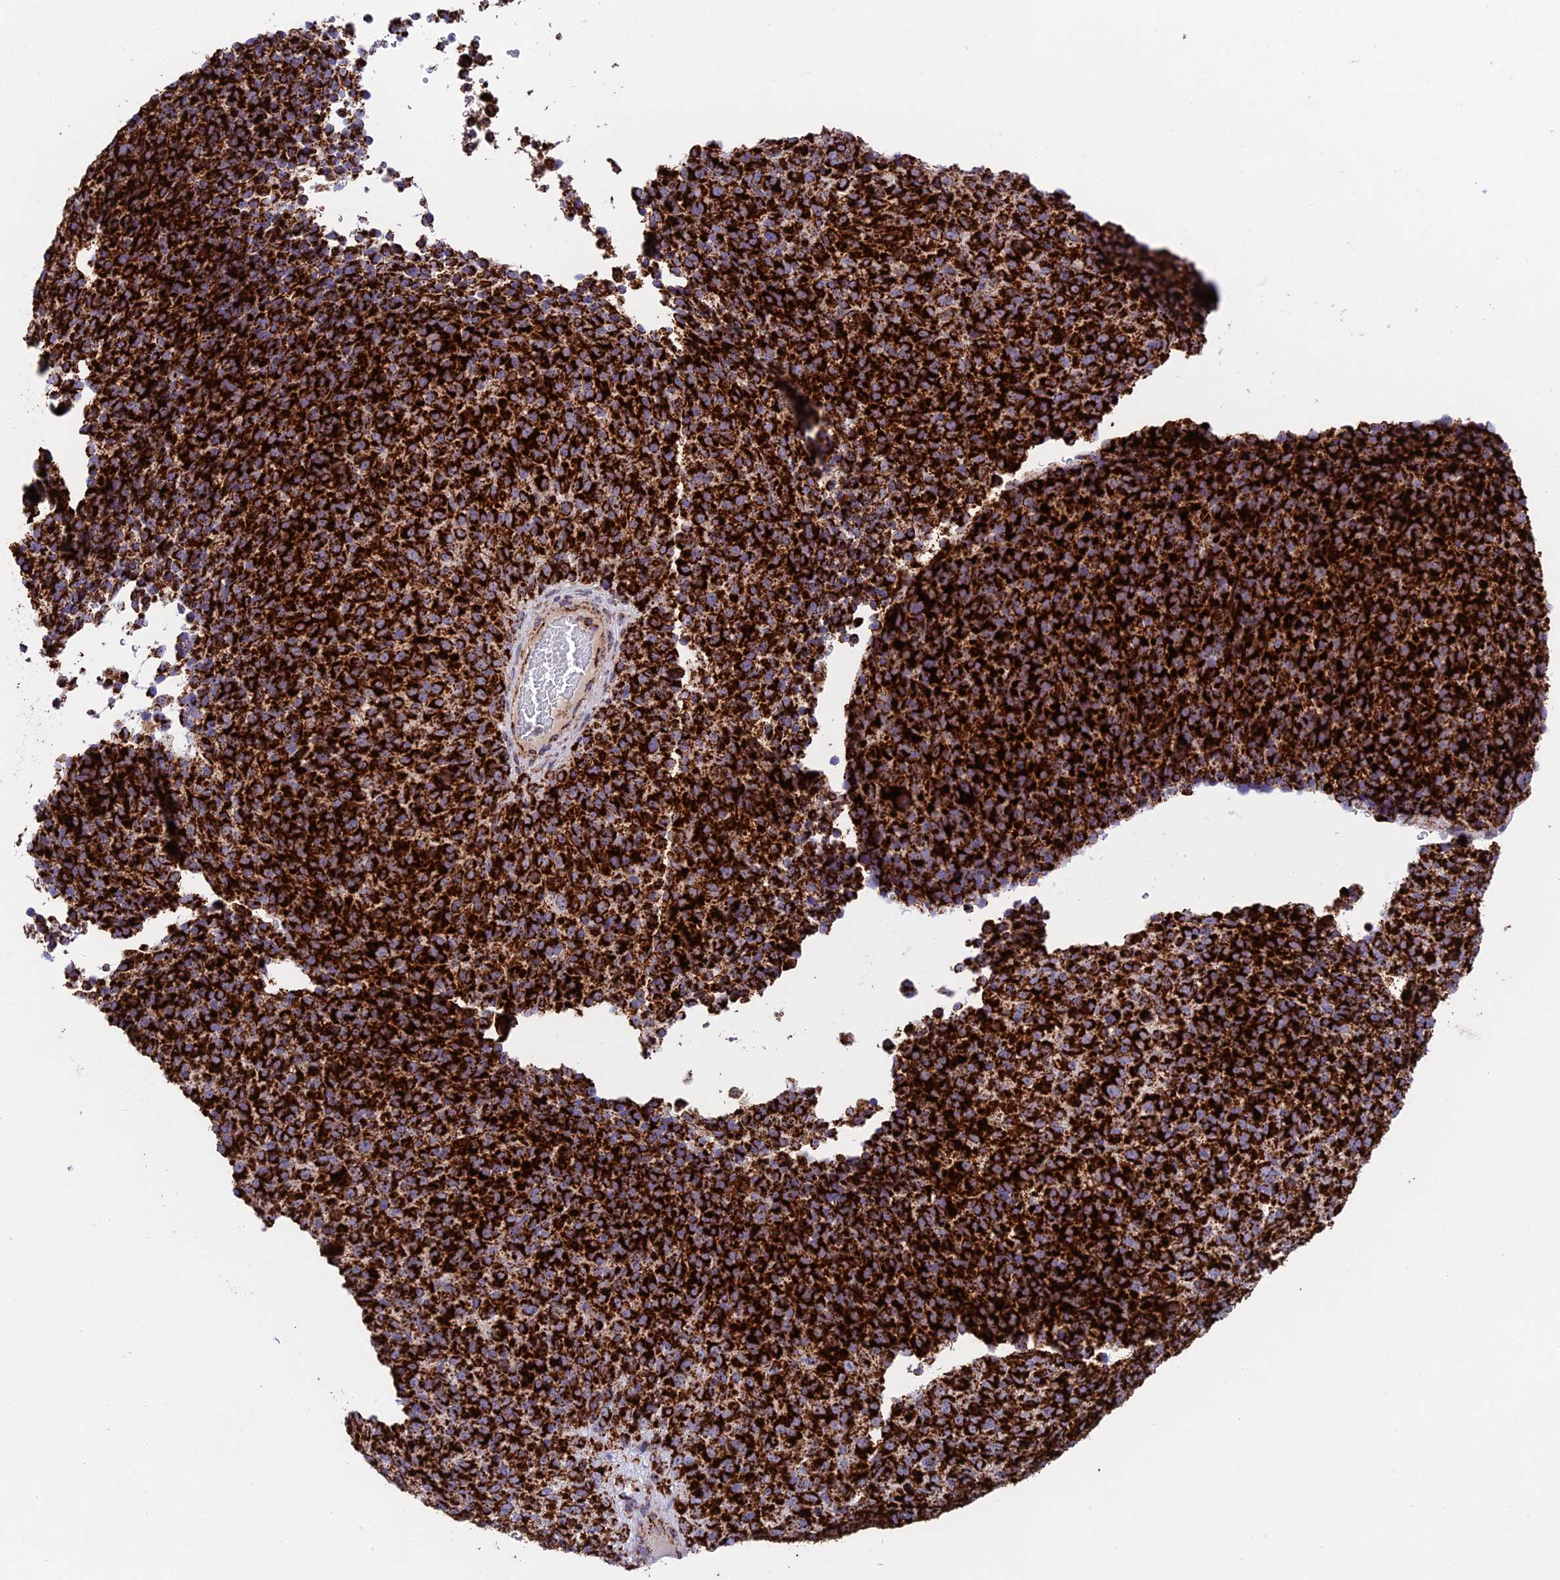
{"staining": {"intensity": "strong", "quantity": ">75%", "location": "cytoplasmic/membranous"}, "tissue": "melanoma", "cell_type": "Tumor cells", "image_type": "cancer", "snomed": [{"axis": "morphology", "description": "Malignant melanoma, Metastatic site"}, {"axis": "topography", "description": "Brain"}], "caption": "There is high levels of strong cytoplasmic/membranous expression in tumor cells of melanoma, as demonstrated by immunohistochemical staining (brown color).", "gene": "CHCHD3", "patient": {"sex": "female", "age": 56}}